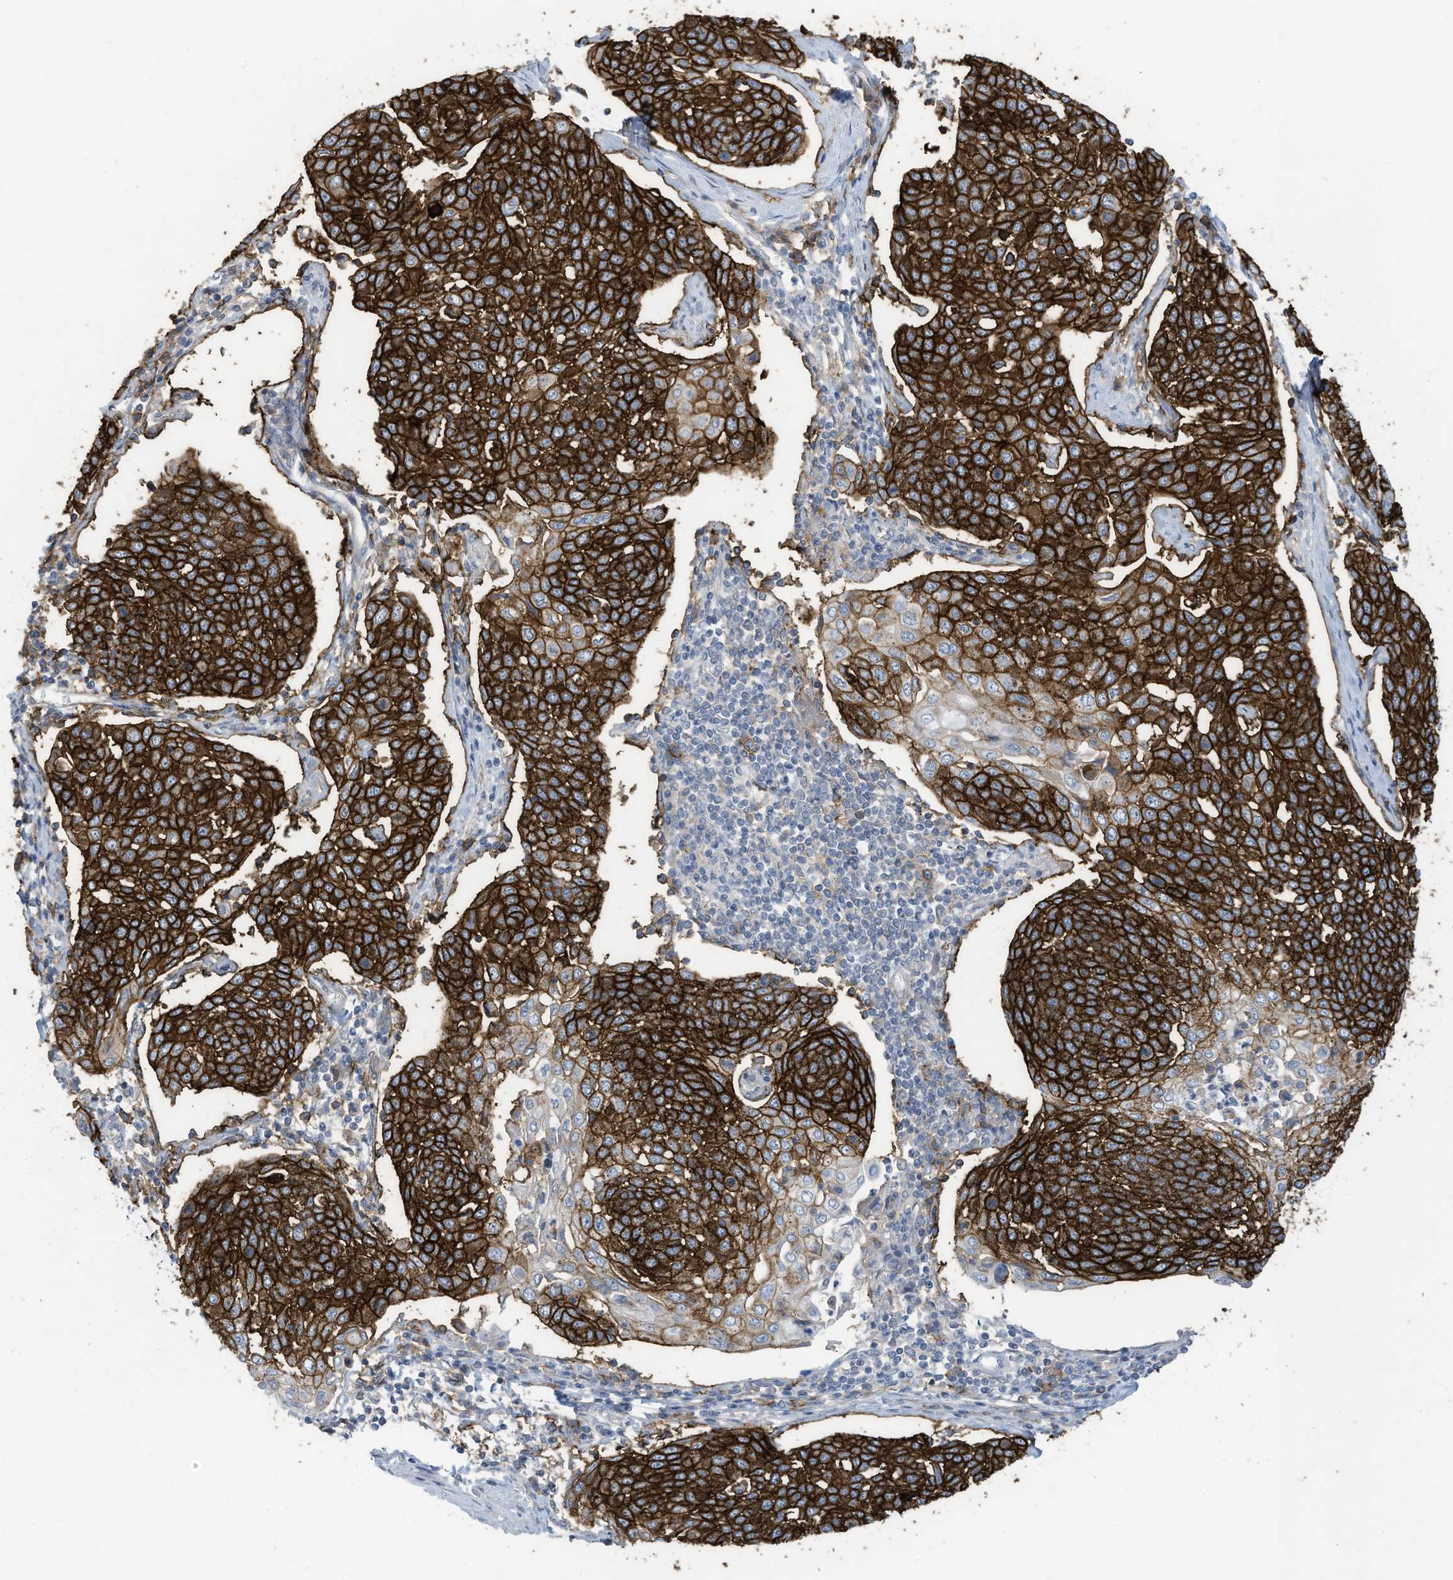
{"staining": {"intensity": "strong", "quantity": ">75%", "location": "cytoplasmic/membranous"}, "tissue": "cervical cancer", "cell_type": "Tumor cells", "image_type": "cancer", "snomed": [{"axis": "morphology", "description": "Squamous cell carcinoma, NOS"}, {"axis": "topography", "description": "Cervix"}], "caption": "The histopathology image displays immunohistochemical staining of cervical cancer (squamous cell carcinoma). There is strong cytoplasmic/membranous staining is appreciated in about >75% of tumor cells. (brown staining indicates protein expression, while blue staining denotes nuclei).", "gene": "SLC1A5", "patient": {"sex": "female", "age": 34}}